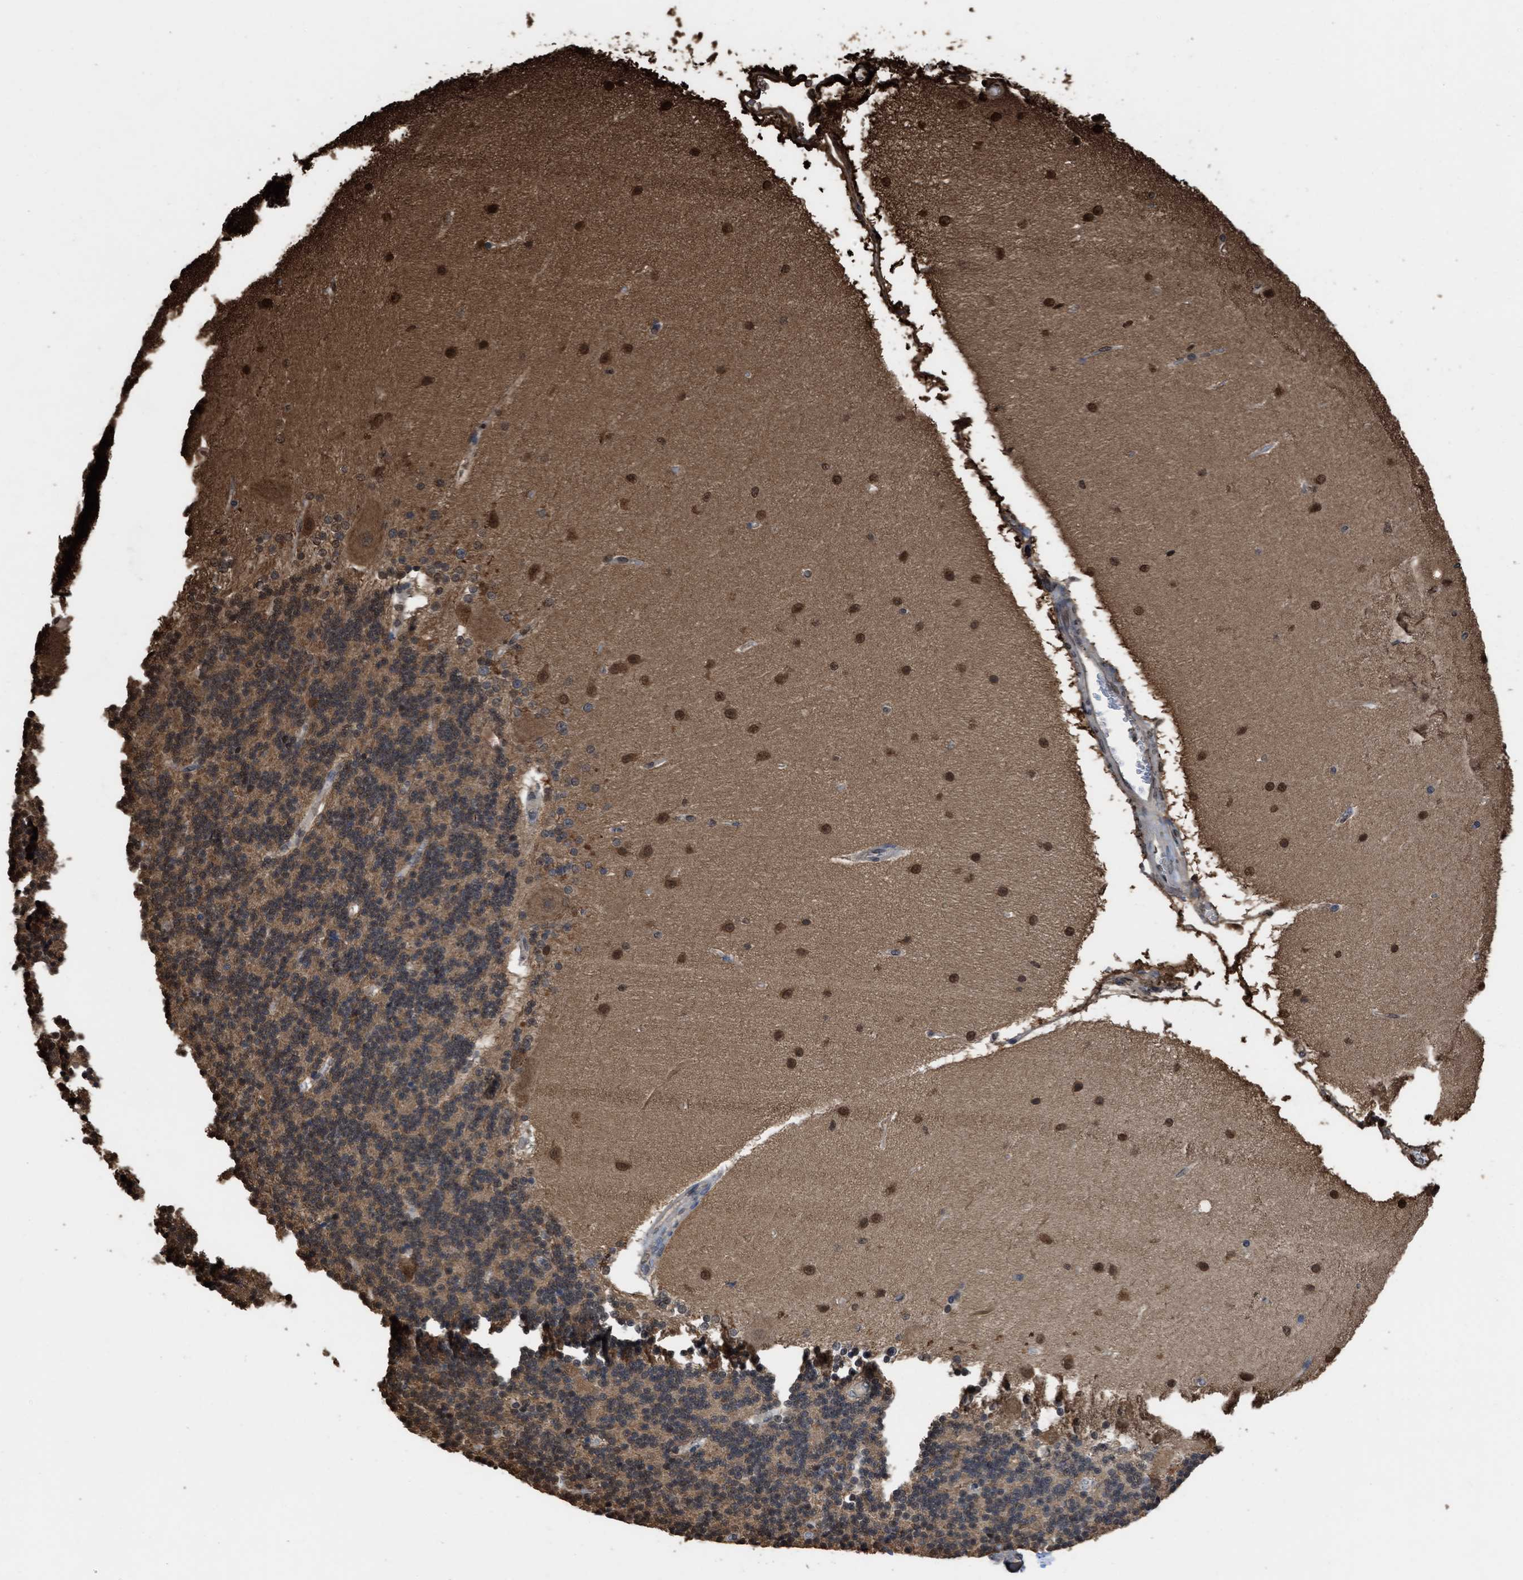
{"staining": {"intensity": "moderate", "quantity": ">75%", "location": "cytoplasmic/membranous,nuclear"}, "tissue": "cerebellum", "cell_type": "Cells in granular layer", "image_type": "normal", "snomed": [{"axis": "morphology", "description": "Normal tissue, NOS"}, {"axis": "topography", "description": "Cerebellum"}], "caption": "Cerebellum stained with DAB immunohistochemistry exhibits medium levels of moderate cytoplasmic/membranous,nuclear positivity in approximately >75% of cells in granular layer. Using DAB (3,3'-diaminobenzidine) (brown) and hematoxylin (blue) stains, captured at high magnification using brightfield microscopy.", "gene": "YWHAG", "patient": {"sex": "female", "age": 54}}